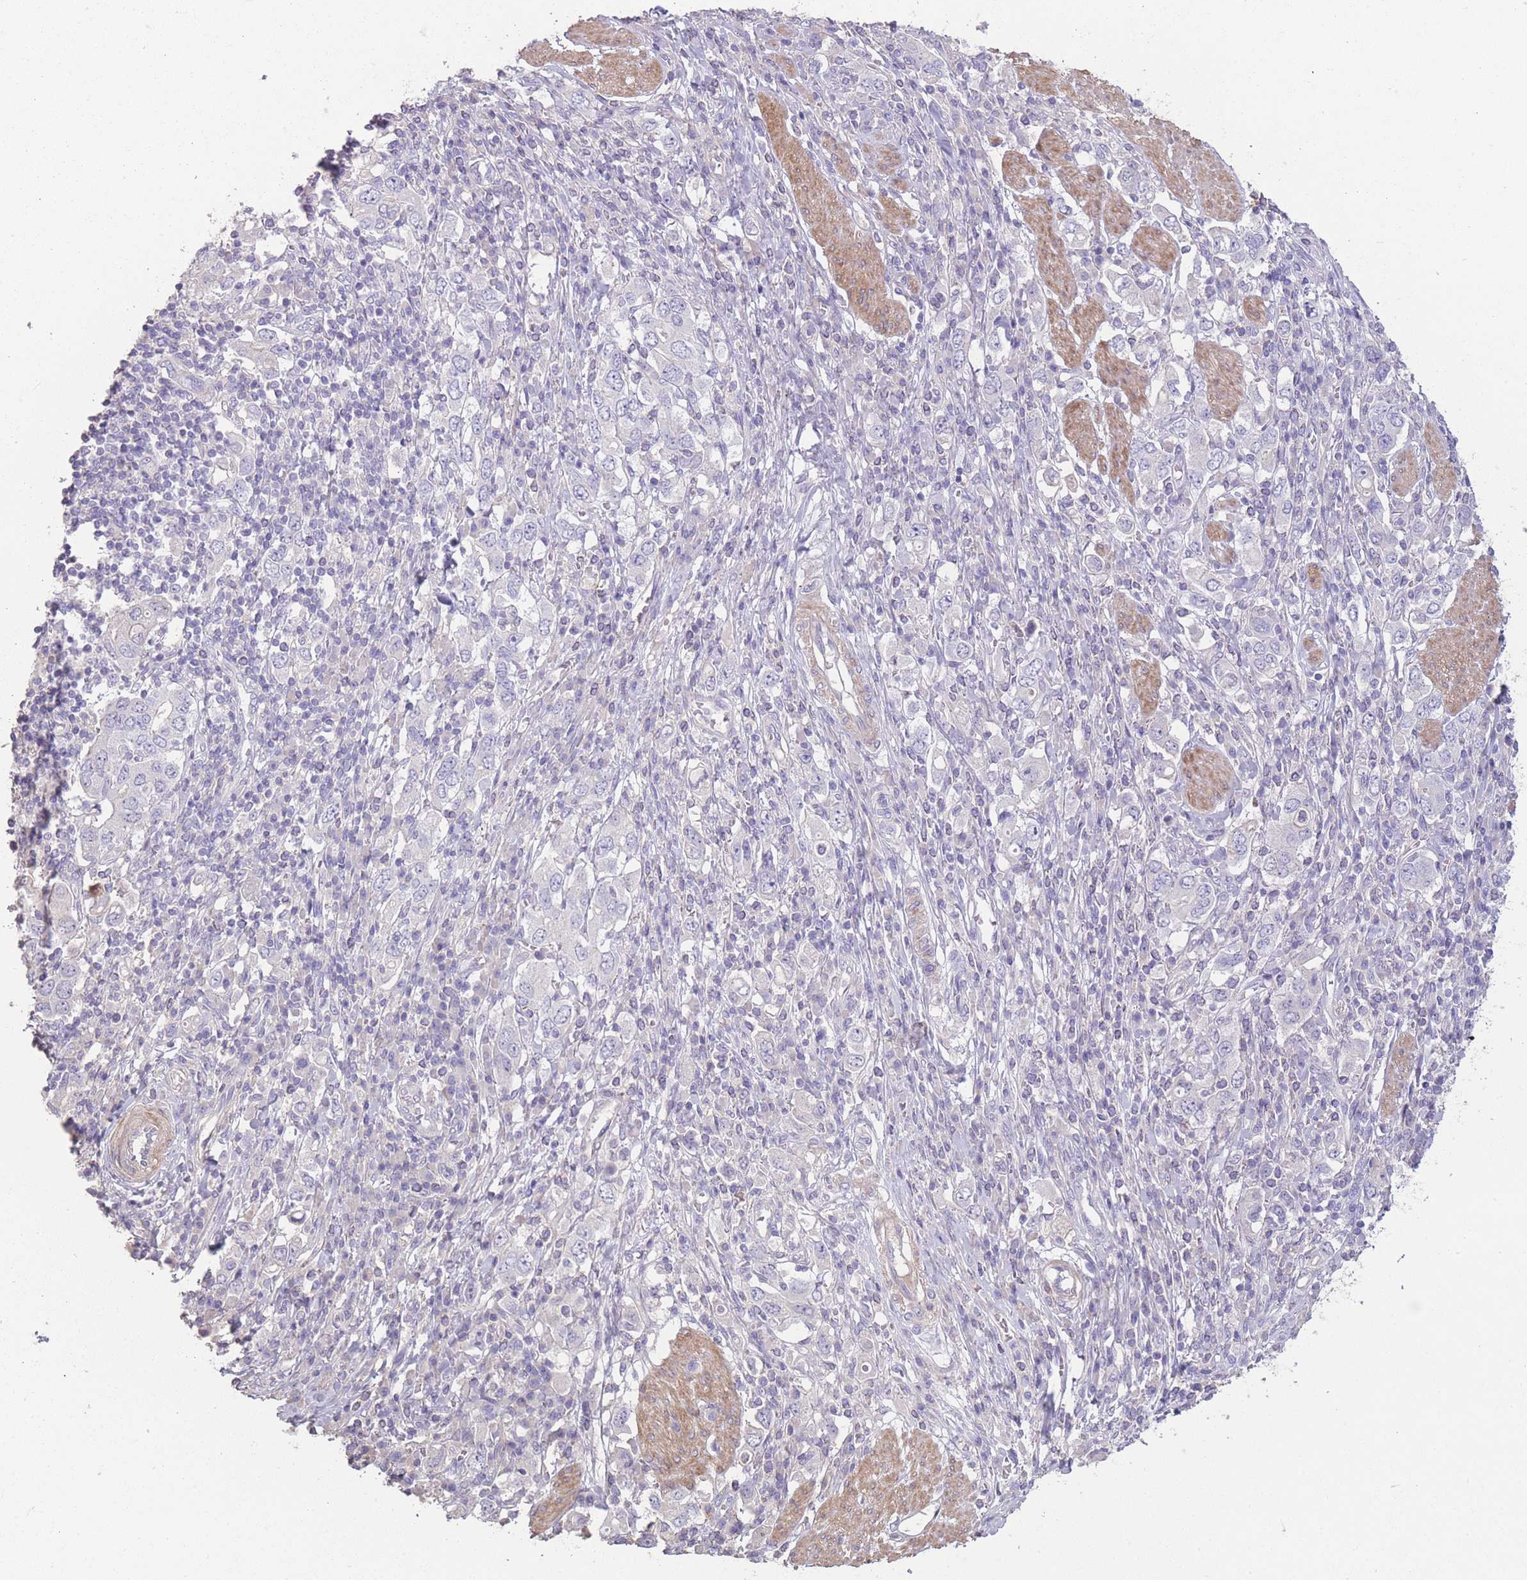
{"staining": {"intensity": "negative", "quantity": "none", "location": "none"}, "tissue": "stomach cancer", "cell_type": "Tumor cells", "image_type": "cancer", "snomed": [{"axis": "morphology", "description": "Adenocarcinoma, NOS"}, {"axis": "topography", "description": "Stomach, upper"}, {"axis": "topography", "description": "Stomach"}], "caption": "The immunohistochemistry (IHC) image has no significant staining in tumor cells of adenocarcinoma (stomach) tissue.", "gene": "RSPH10B", "patient": {"sex": "male", "age": 62}}